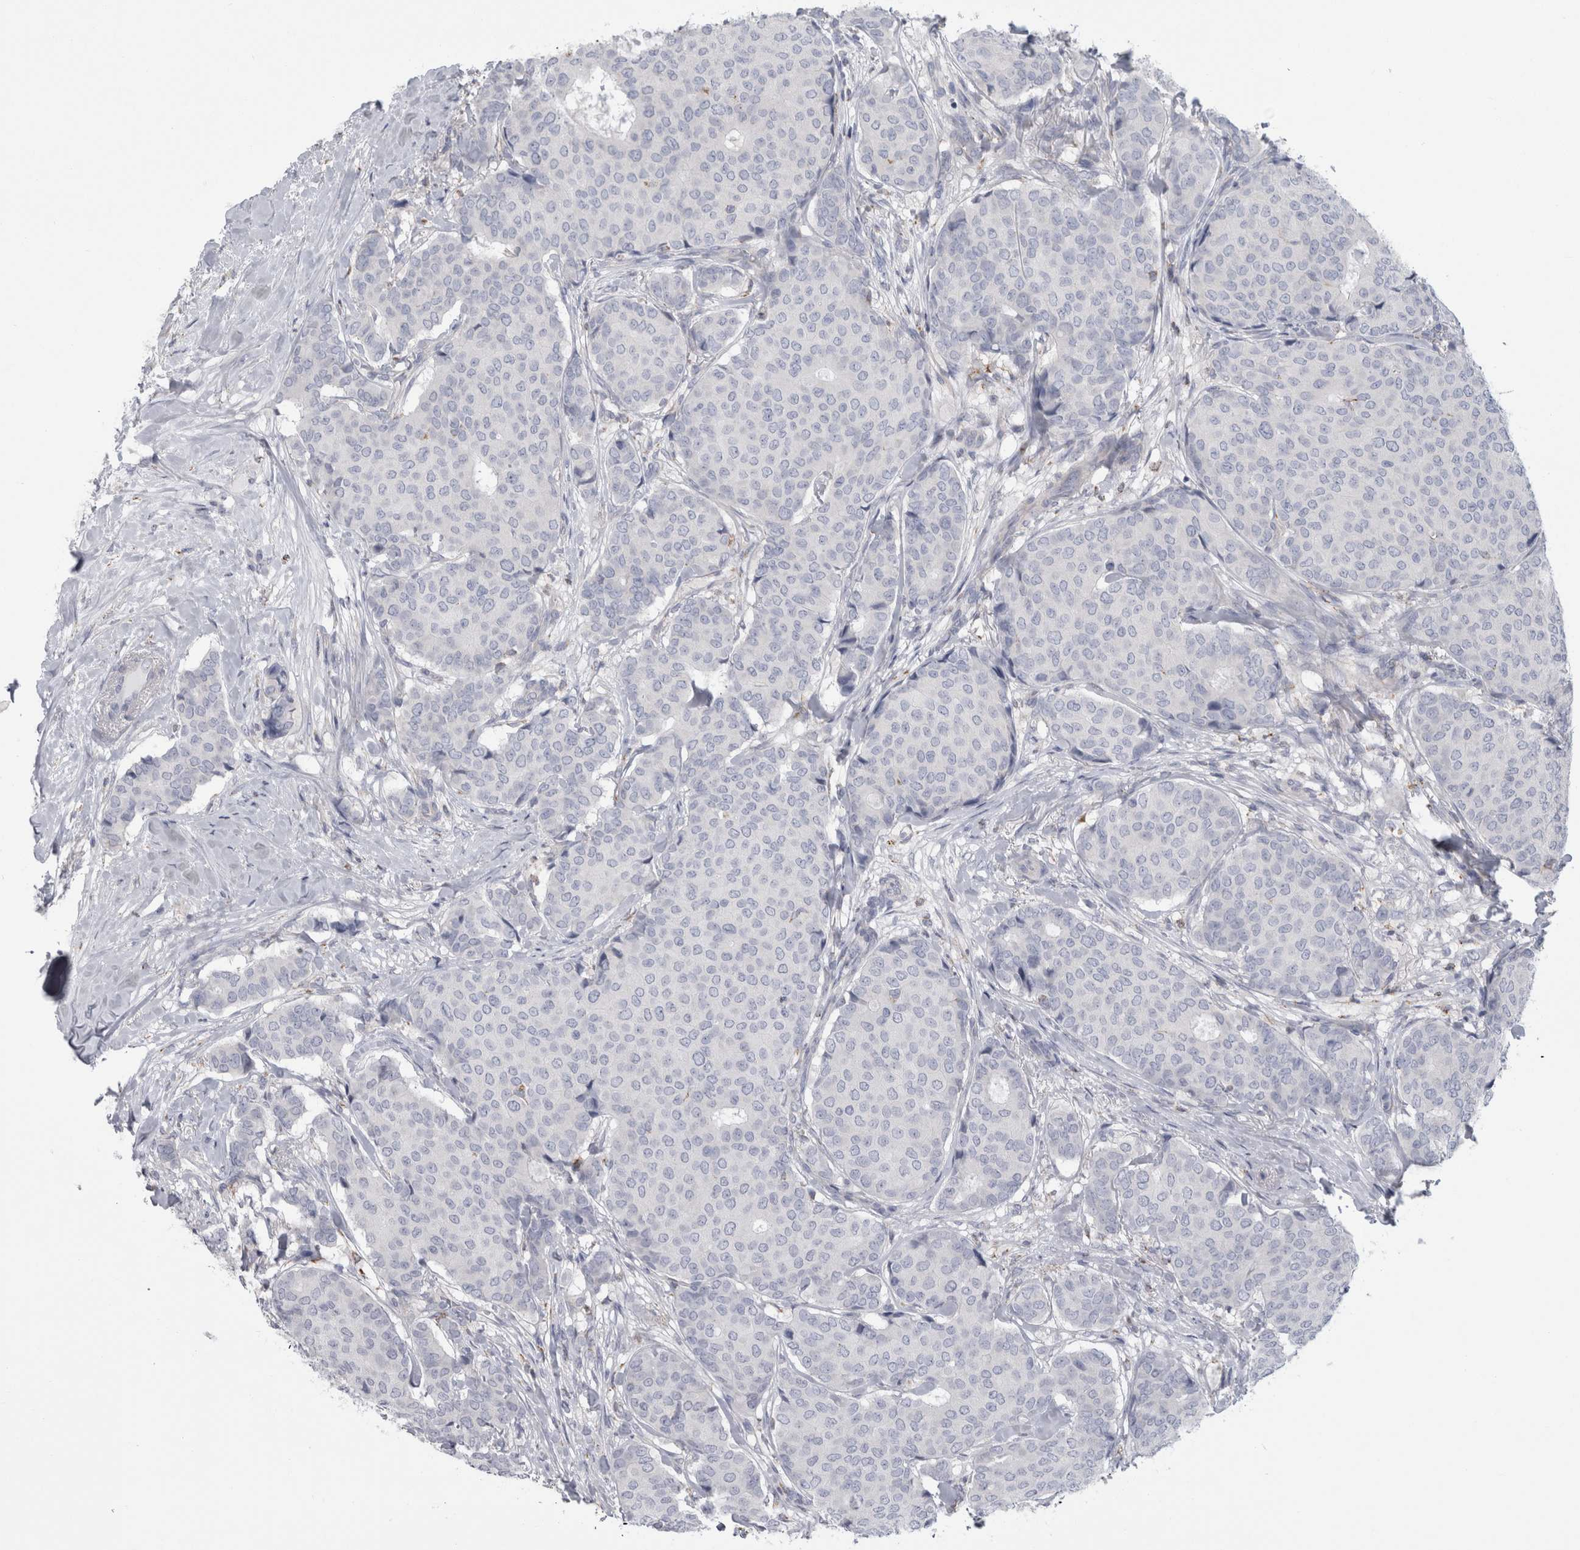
{"staining": {"intensity": "negative", "quantity": "none", "location": "none"}, "tissue": "breast cancer", "cell_type": "Tumor cells", "image_type": "cancer", "snomed": [{"axis": "morphology", "description": "Duct carcinoma"}, {"axis": "topography", "description": "Breast"}], "caption": "Immunohistochemical staining of breast cancer shows no significant staining in tumor cells. The staining was performed using DAB to visualize the protein expression in brown, while the nuclei were stained in blue with hematoxylin (Magnification: 20x).", "gene": "GATM", "patient": {"sex": "female", "age": 75}}